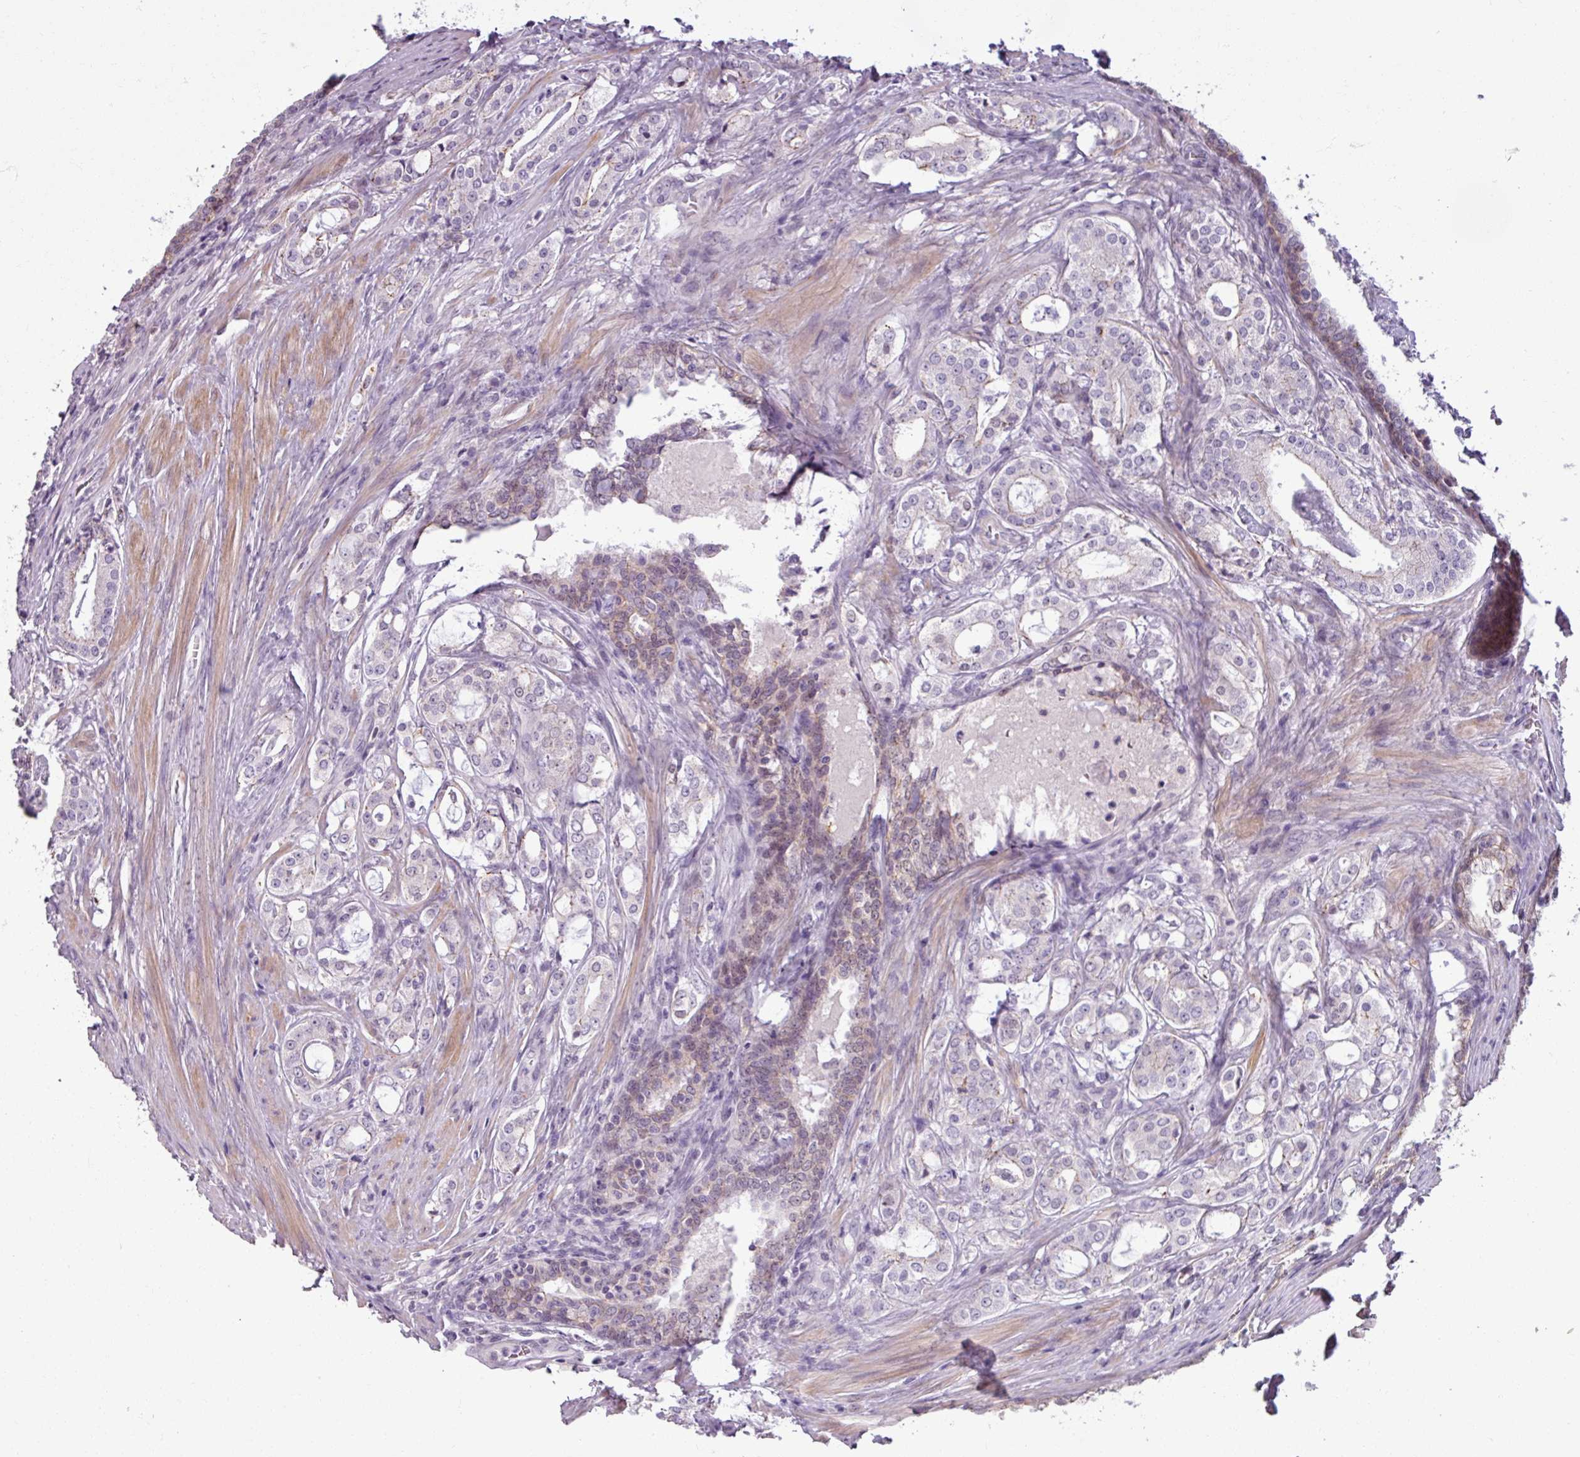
{"staining": {"intensity": "negative", "quantity": "none", "location": "none"}, "tissue": "prostate cancer", "cell_type": "Tumor cells", "image_type": "cancer", "snomed": [{"axis": "morphology", "description": "Adenocarcinoma, High grade"}, {"axis": "topography", "description": "Prostate"}], "caption": "Immunohistochemical staining of human prostate adenocarcinoma (high-grade) demonstrates no significant staining in tumor cells.", "gene": "PNMA6A", "patient": {"sex": "male", "age": 63}}